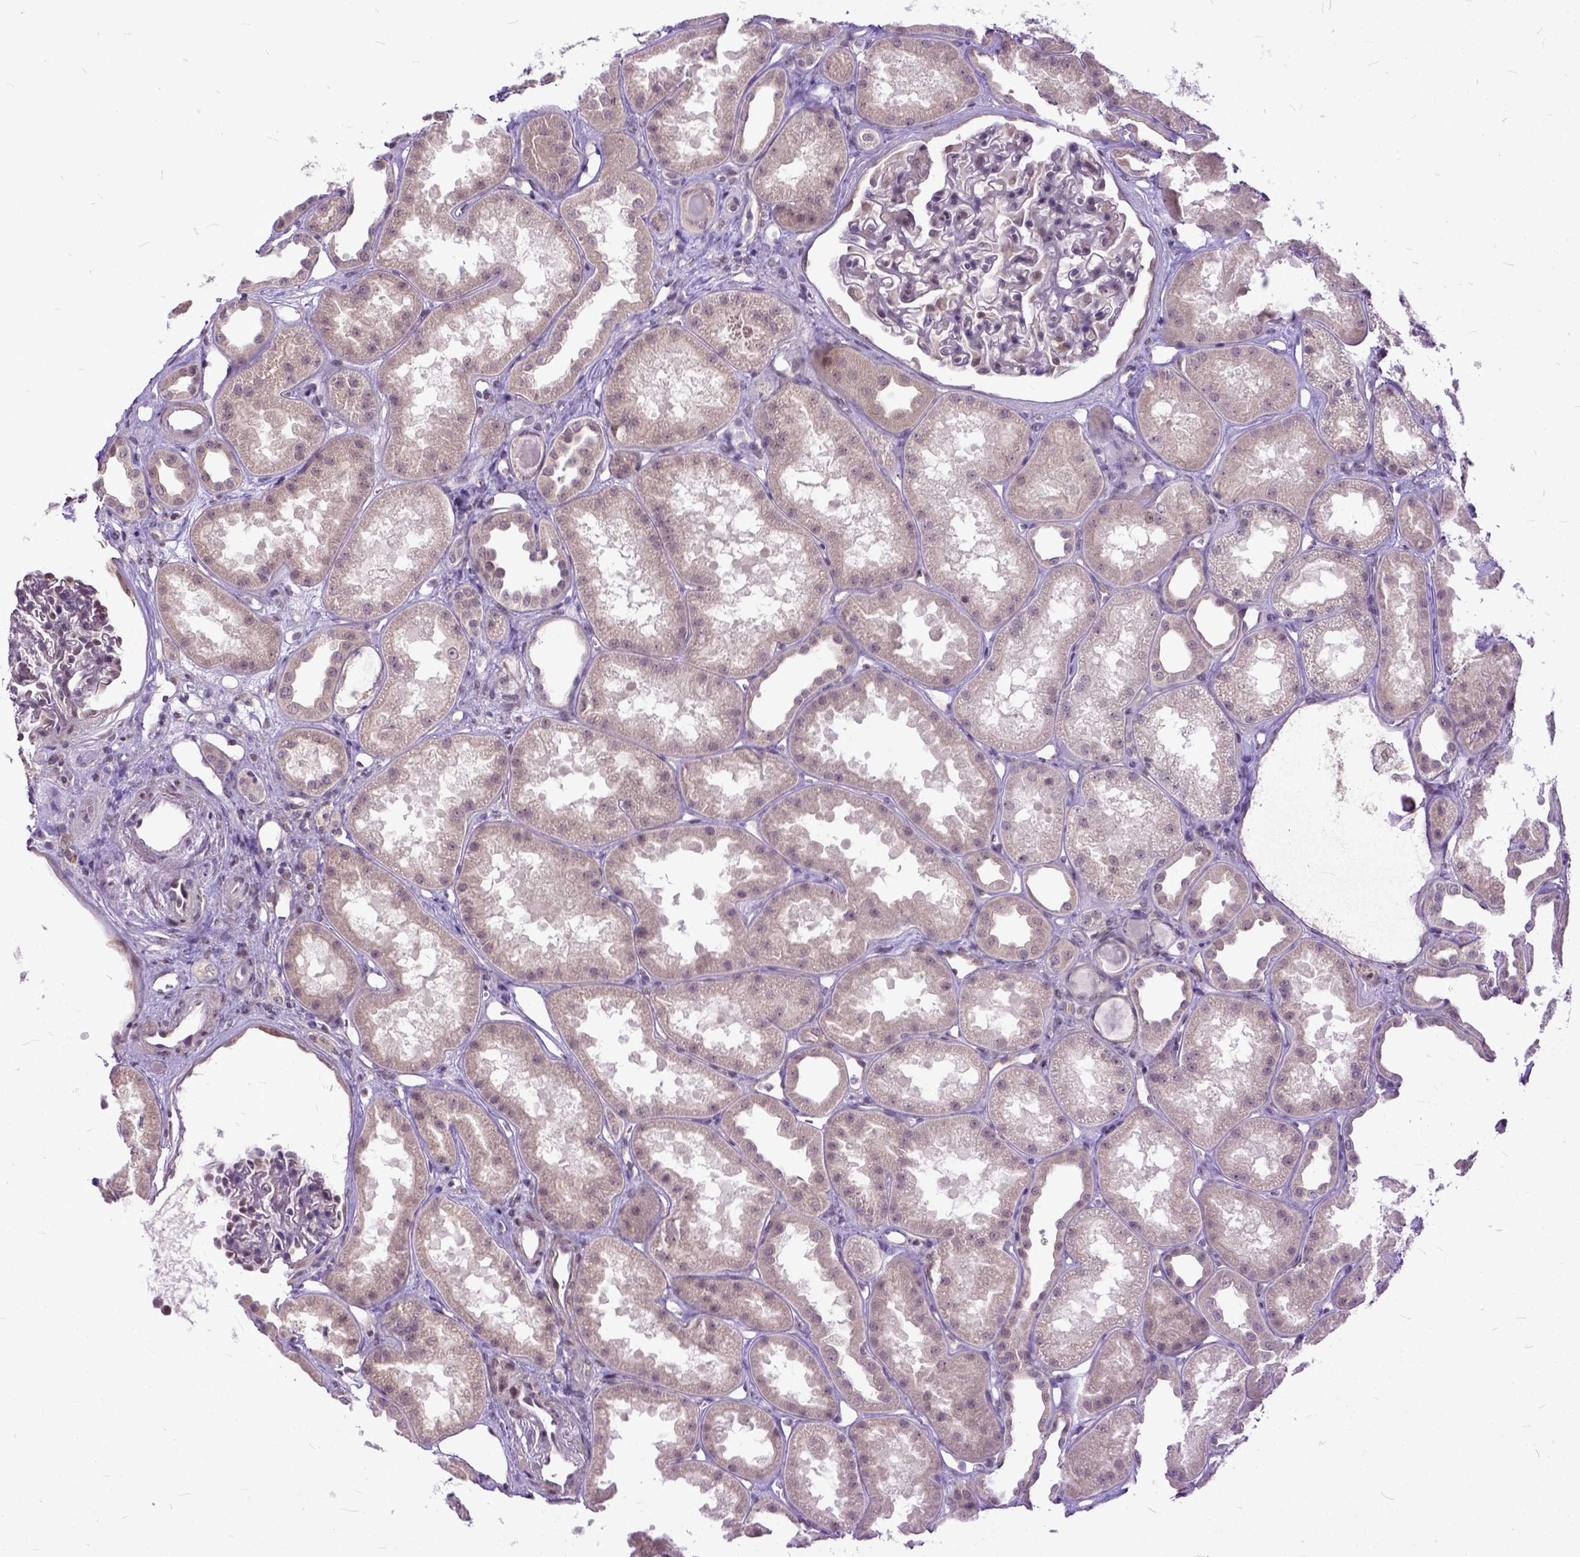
{"staining": {"intensity": "moderate", "quantity": "<25%", "location": "nuclear"}, "tissue": "kidney", "cell_type": "Cells in glomeruli", "image_type": "normal", "snomed": [{"axis": "morphology", "description": "Normal tissue, NOS"}, {"axis": "topography", "description": "Kidney"}], "caption": "Immunohistochemical staining of benign human kidney exhibits low levels of moderate nuclear expression in approximately <25% of cells in glomeruli.", "gene": "TCEAL7", "patient": {"sex": "male", "age": 61}}